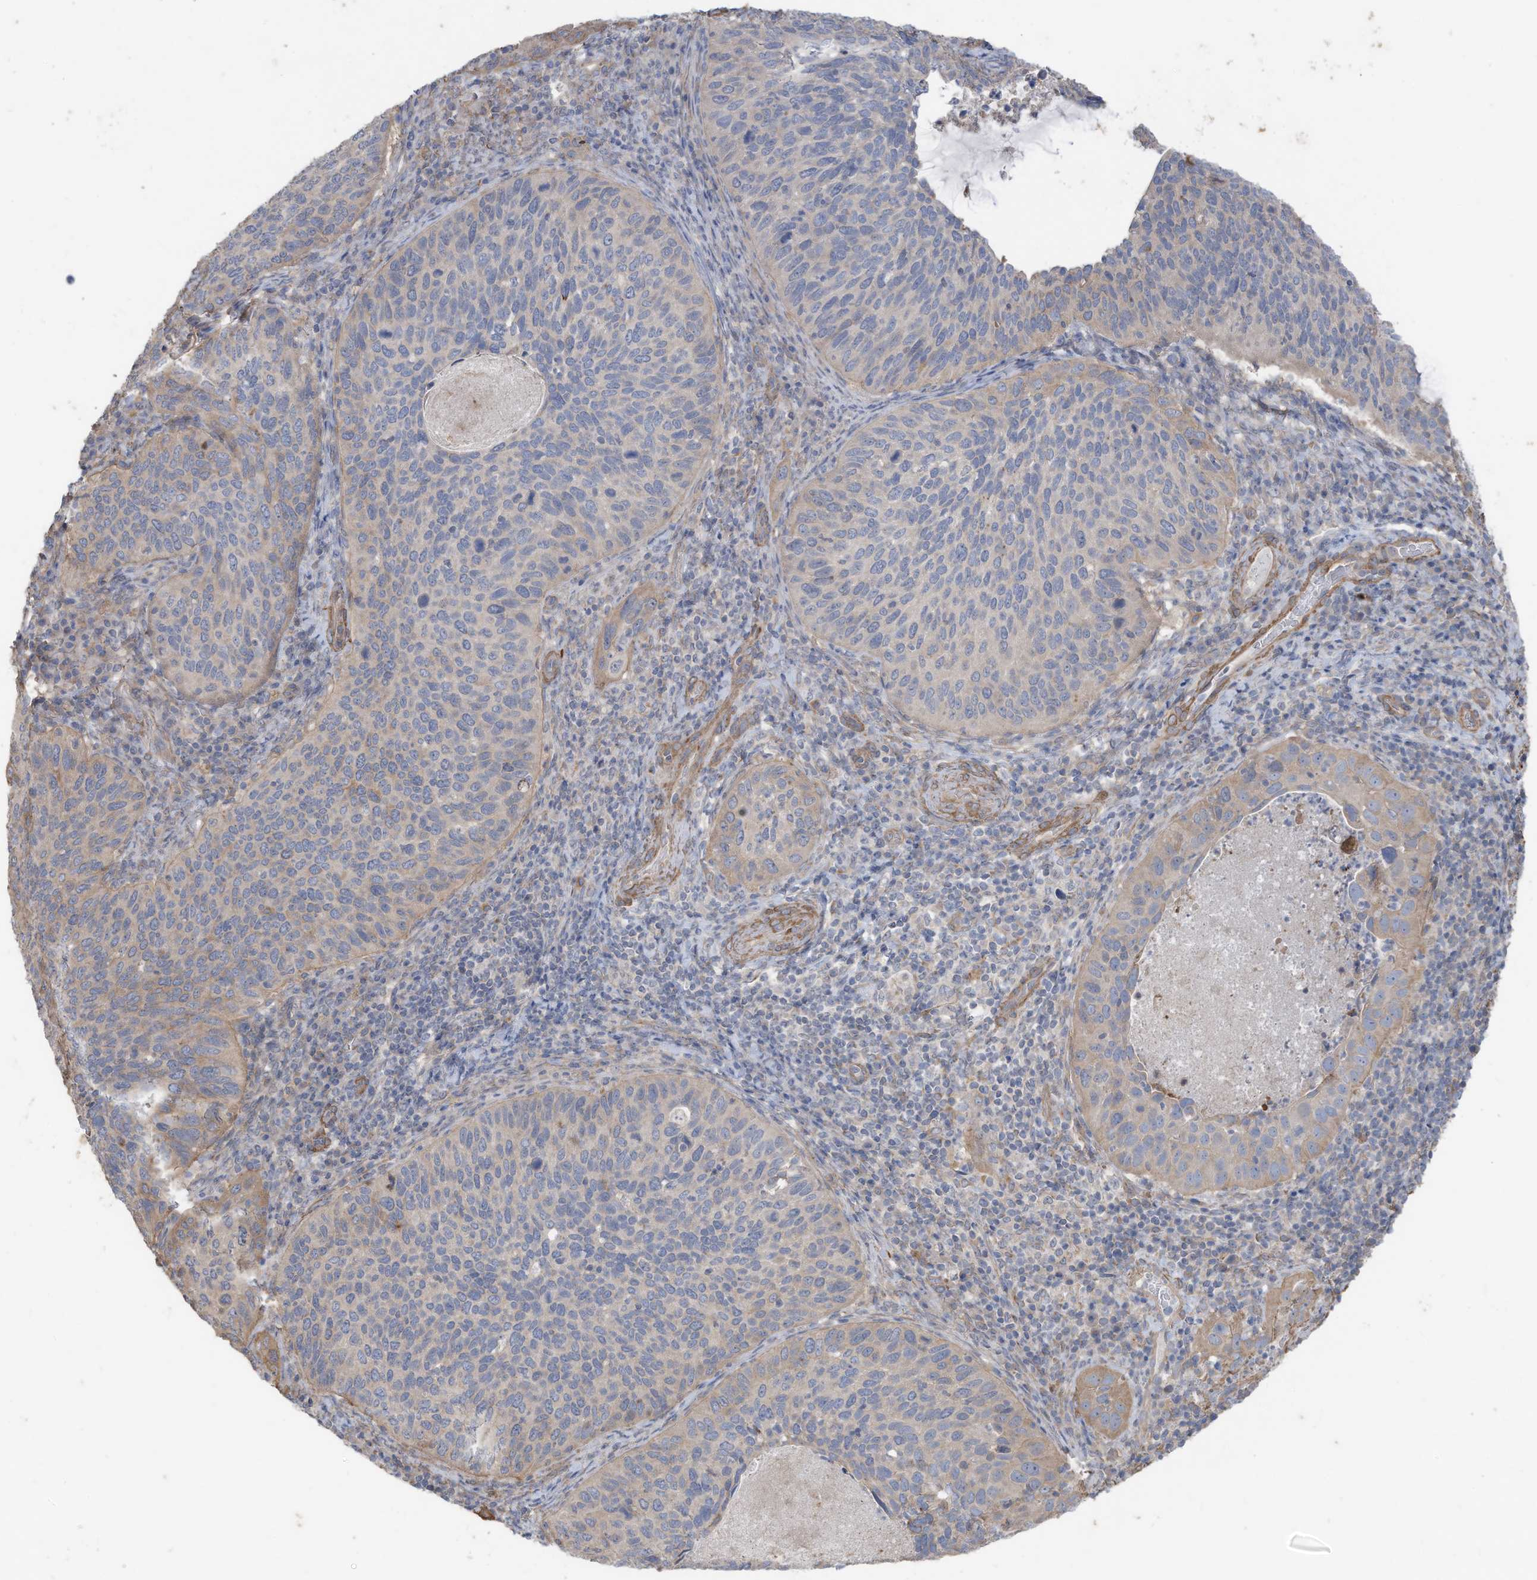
{"staining": {"intensity": "negative", "quantity": "none", "location": "none"}, "tissue": "cervical cancer", "cell_type": "Tumor cells", "image_type": "cancer", "snomed": [{"axis": "morphology", "description": "Squamous cell carcinoma, NOS"}, {"axis": "topography", "description": "Cervix"}], "caption": "The immunohistochemistry (IHC) histopathology image has no significant expression in tumor cells of cervical squamous cell carcinoma tissue.", "gene": "SLC17A7", "patient": {"sex": "female", "age": 38}}